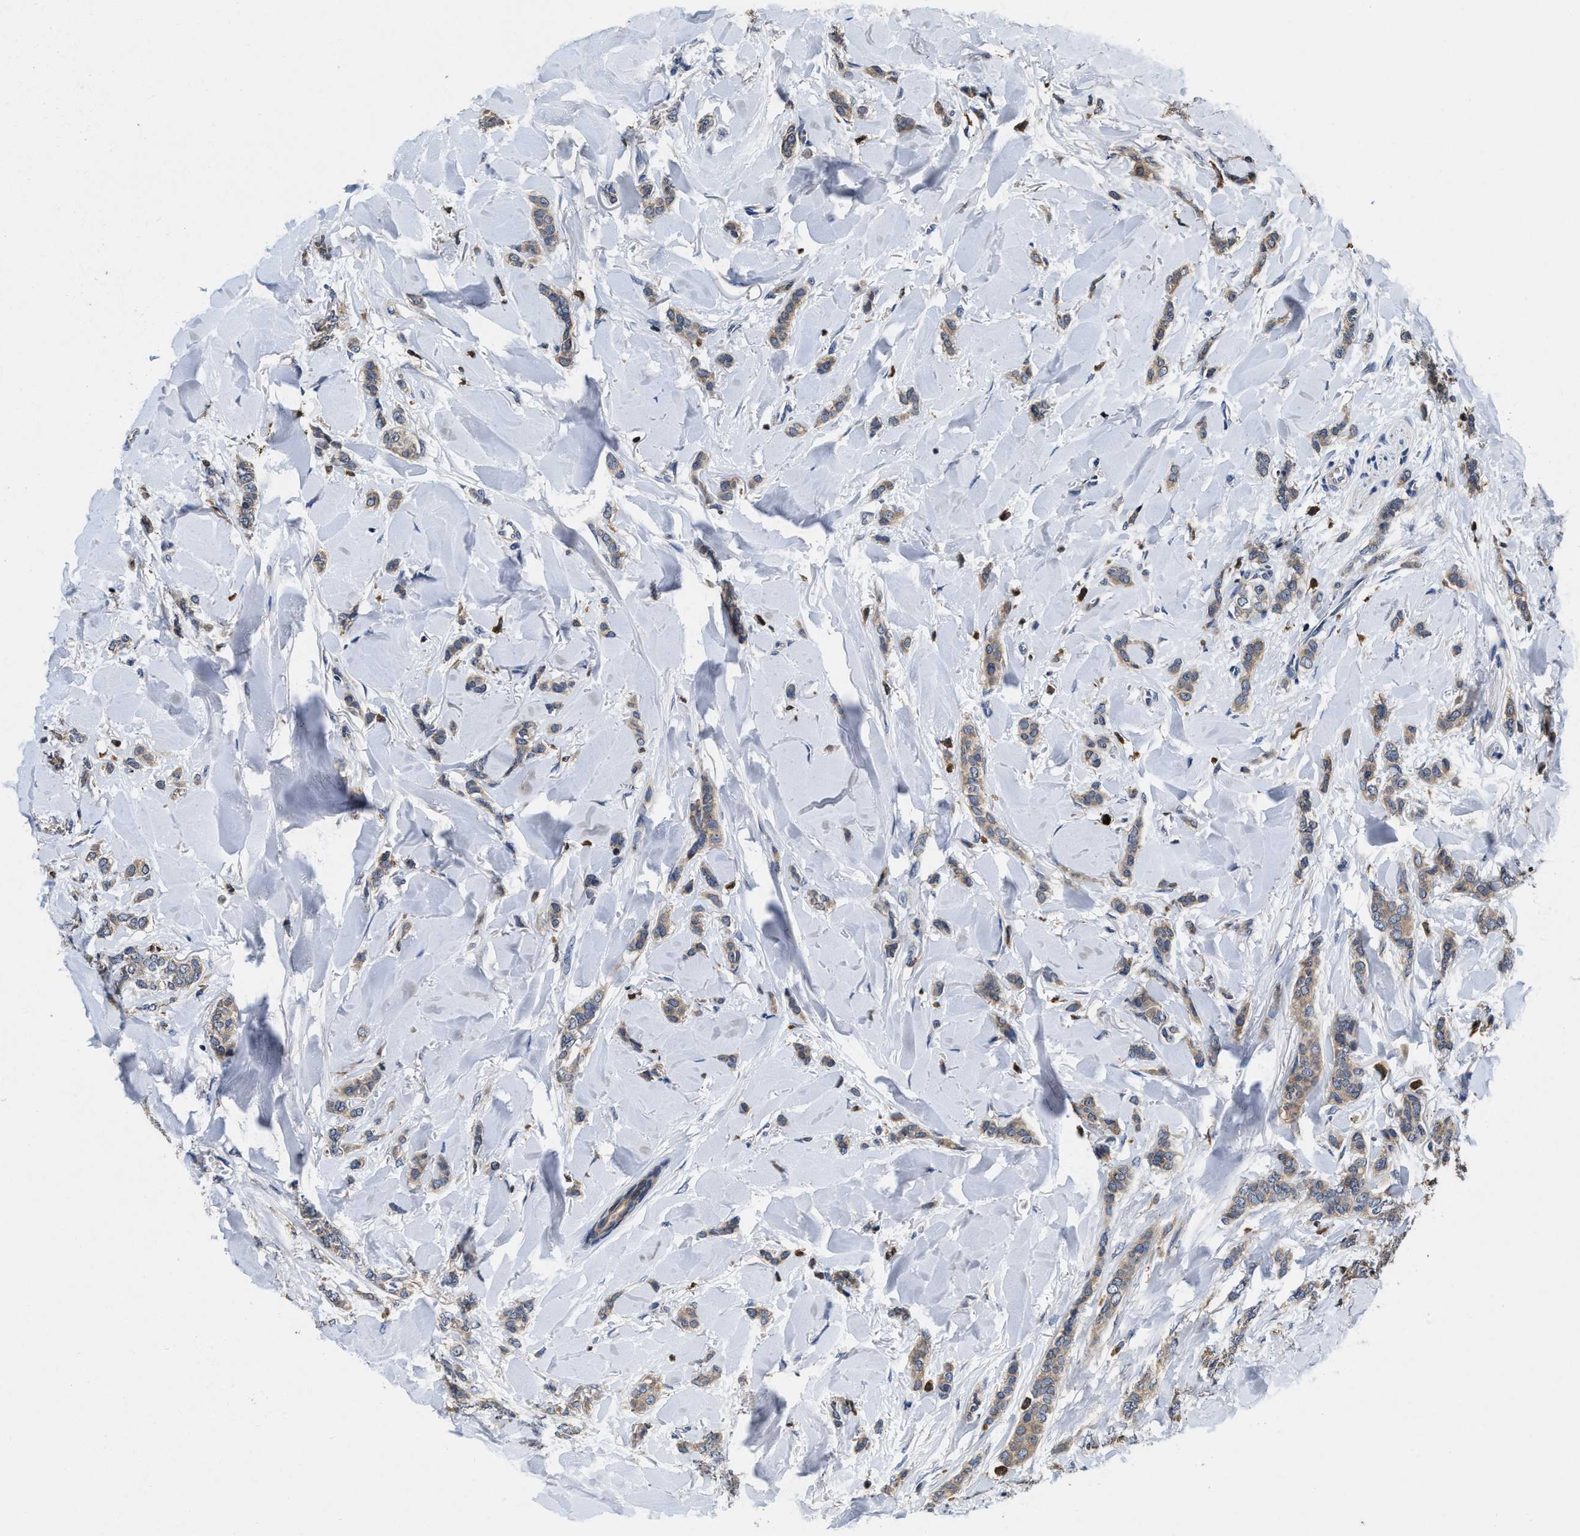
{"staining": {"intensity": "weak", "quantity": "25%-75%", "location": "cytoplasmic/membranous"}, "tissue": "breast cancer", "cell_type": "Tumor cells", "image_type": "cancer", "snomed": [{"axis": "morphology", "description": "Lobular carcinoma"}, {"axis": "topography", "description": "Skin"}, {"axis": "topography", "description": "Breast"}], "caption": "A low amount of weak cytoplasmic/membranous expression is appreciated in about 25%-75% of tumor cells in lobular carcinoma (breast) tissue.", "gene": "RGS10", "patient": {"sex": "female", "age": 46}}